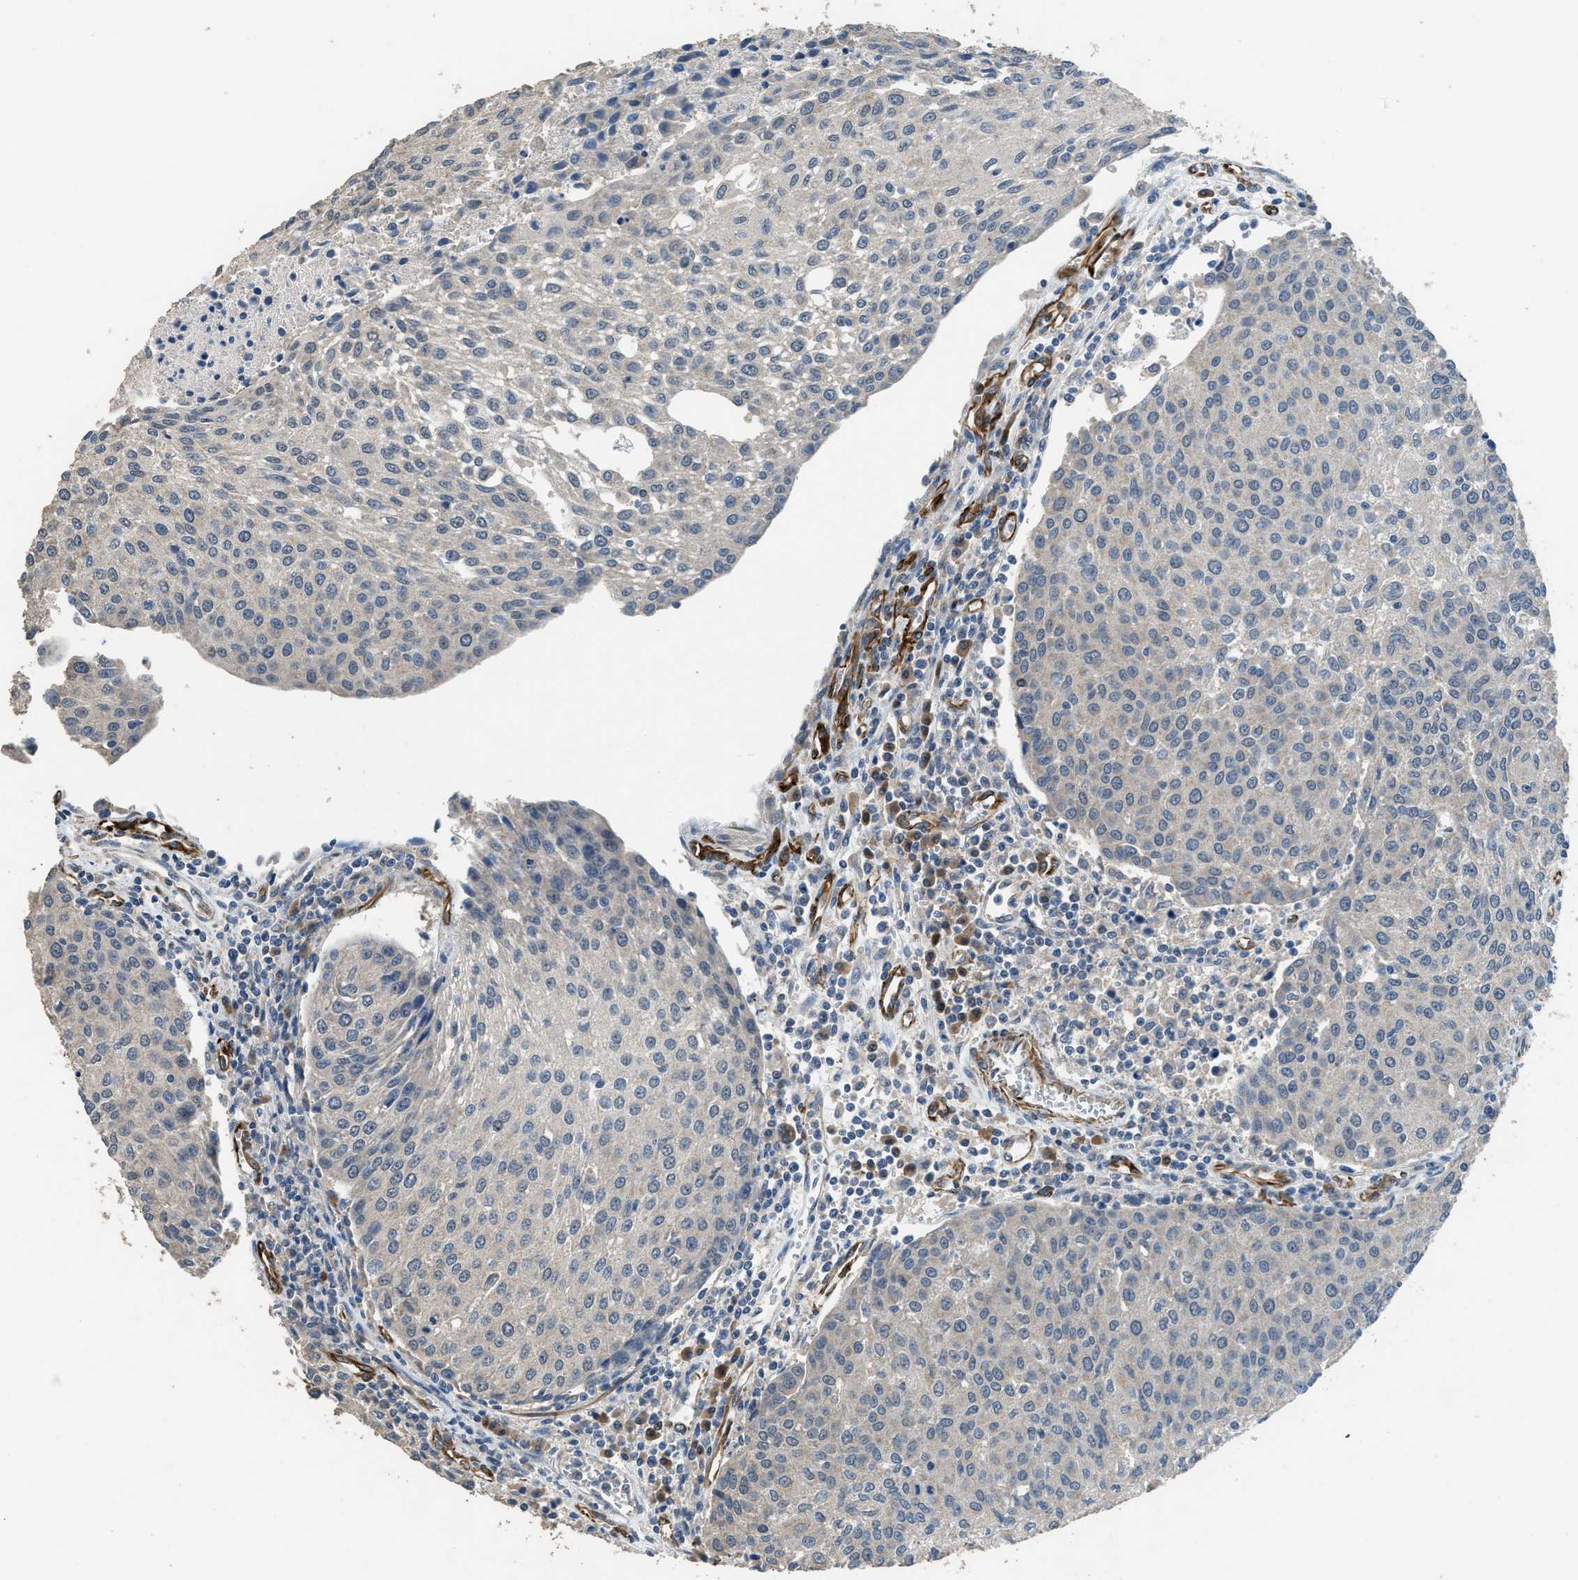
{"staining": {"intensity": "weak", "quantity": "25%-75%", "location": "cytoplasmic/membranous"}, "tissue": "urothelial cancer", "cell_type": "Tumor cells", "image_type": "cancer", "snomed": [{"axis": "morphology", "description": "Urothelial carcinoma, High grade"}, {"axis": "topography", "description": "Urinary bladder"}], "caption": "Weak cytoplasmic/membranous staining is seen in about 25%-75% of tumor cells in urothelial cancer.", "gene": "SYNM", "patient": {"sex": "female", "age": 85}}